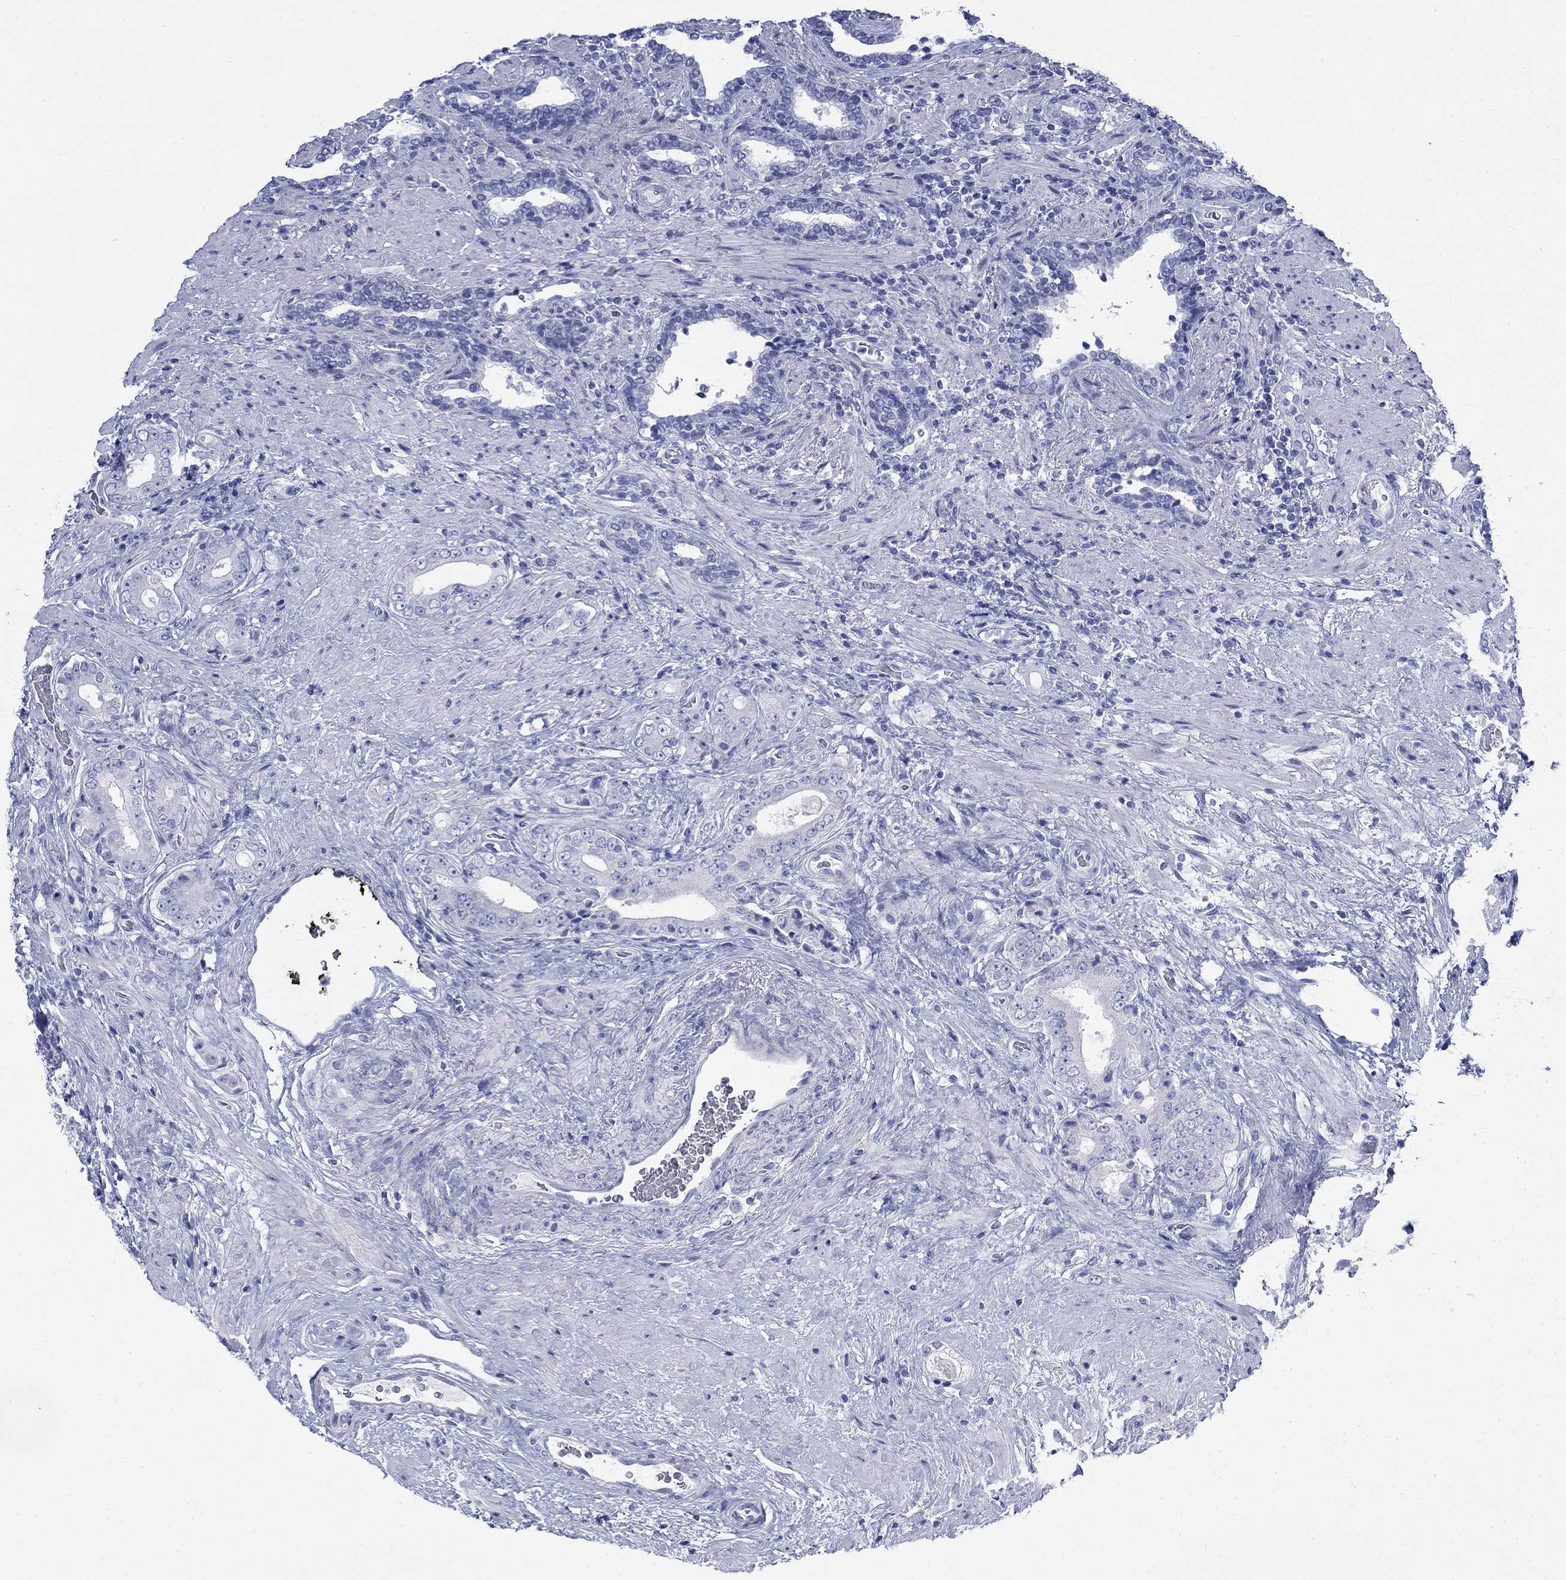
{"staining": {"intensity": "negative", "quantity": "none", "location": "none"}, "tissue": "prostate cancer", "cell_type": "Tumor cells", "image_type": "cancer", "snomed": [{"axis": "morphology", "description": "Adenocarcinoma, Low grade"}, {"axis": "topography", "description": "Prostate and seminal vesicle, NOS"}], "caption": "DAB (3,3'-diaminobenzidine) immunohistochemical staining of low-grade adenocarcinoma (prostate) shows no significant staining in tumor cells.", "gene": "IGF2BP3", "patient": {"sex": "male", "age": 61}}